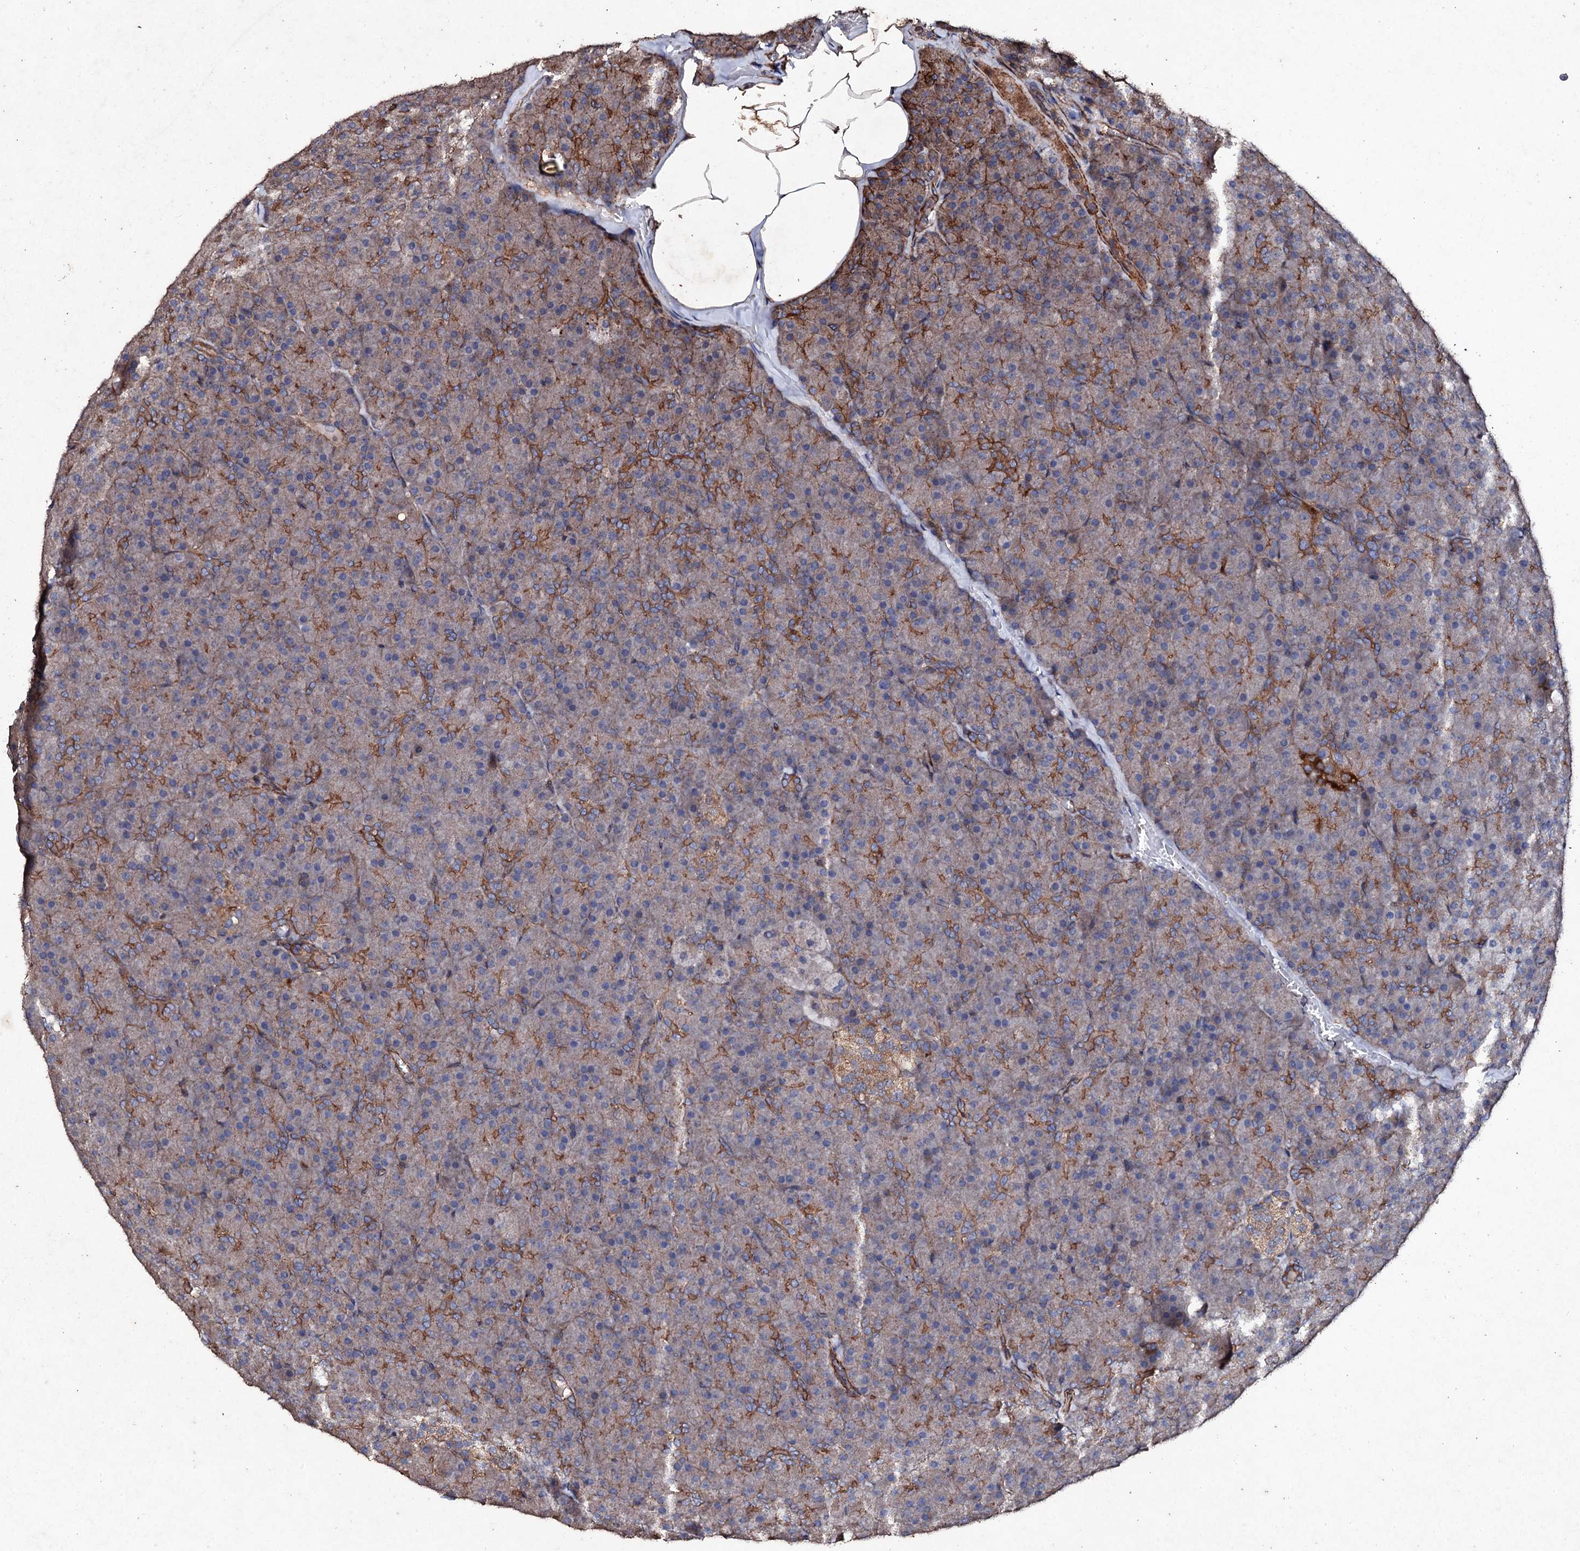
{"staining": {"intensity": "moderate", "quantity": "25%-75%", "location": "cytoplasmic/membranous"}, "tissue": "pancreas", "cell_type": "Exocrine glandular cells", "image_type": "normal", "snomed": [{"axis": "morphology", "description": "Normal tissue, NOS"}, {"axis": "topography", "description": "Pancreas"}], "caption": "Benign pancreas demonstrates moderate cytoplasmic/membranous staining in approximately 25%-75% of exocrine glandular cells.", "gene": "MOCOS", "patient": {"sex": "male", "age": 36}}